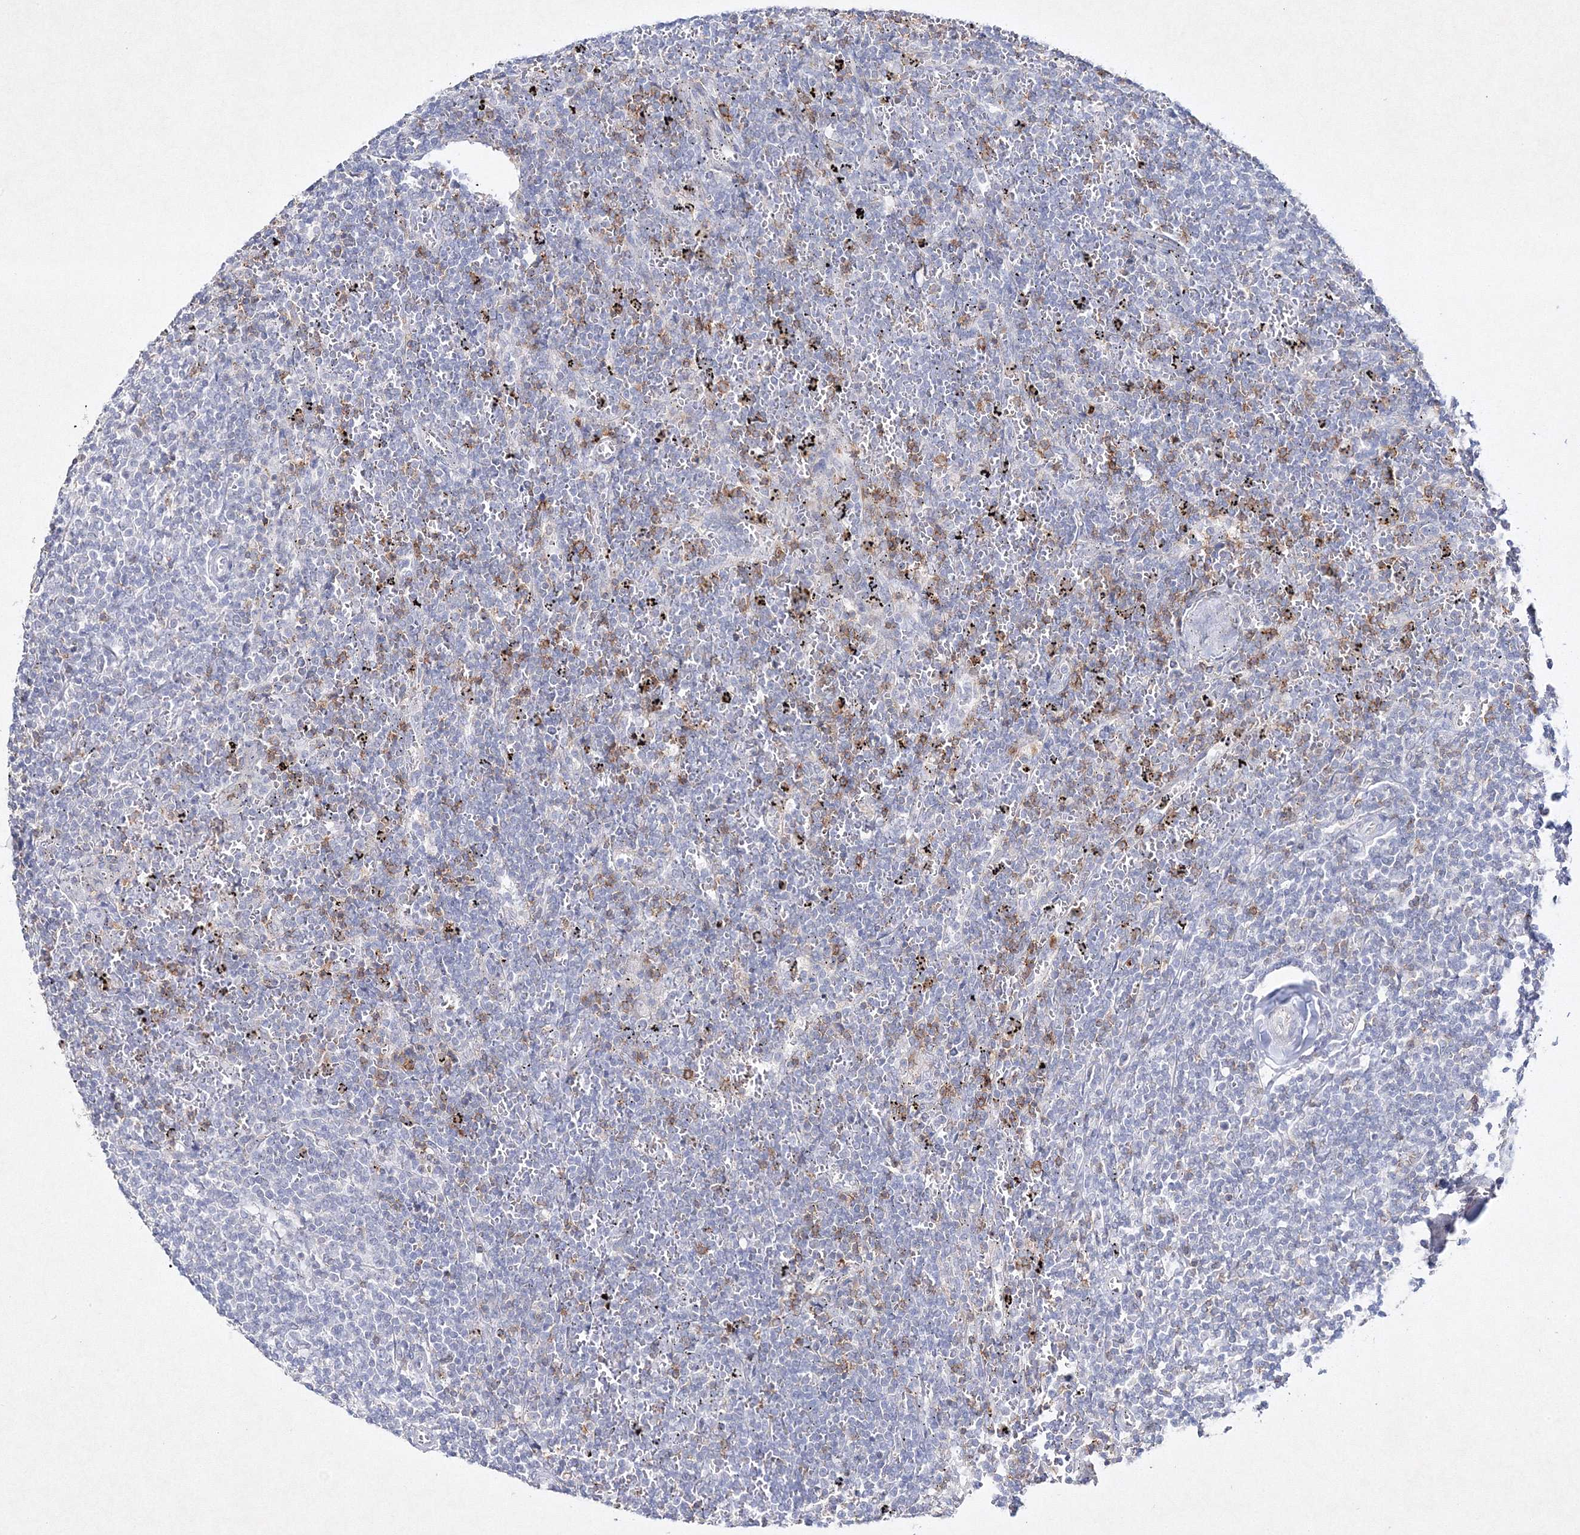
{"staining": {"intensity": "negative", "quantity": "none", "location": "none"}, "tissue": "lymphoma", "cell_type": "Tumor cells", "image_type": "cancer", "snomed": [{"axis": "morphology", "description": "Malignant lymphoma, non-Hodgkin's type, Low grade"}, {"axis": "topography", "description": "Spleen"}], "caption": "High magnification brightfield microscopy of lymphoma stained with DAB (brown) and counterstained with hematoxylin (blue): tumor cells show no significant expression. Brightfield microscopy of immunohistochemistry stained with DAB (brown) and hematoxylin (blue), captured at high magnification.", "gene": "HCST", "patient": {"sex": "female", "age": 50}}